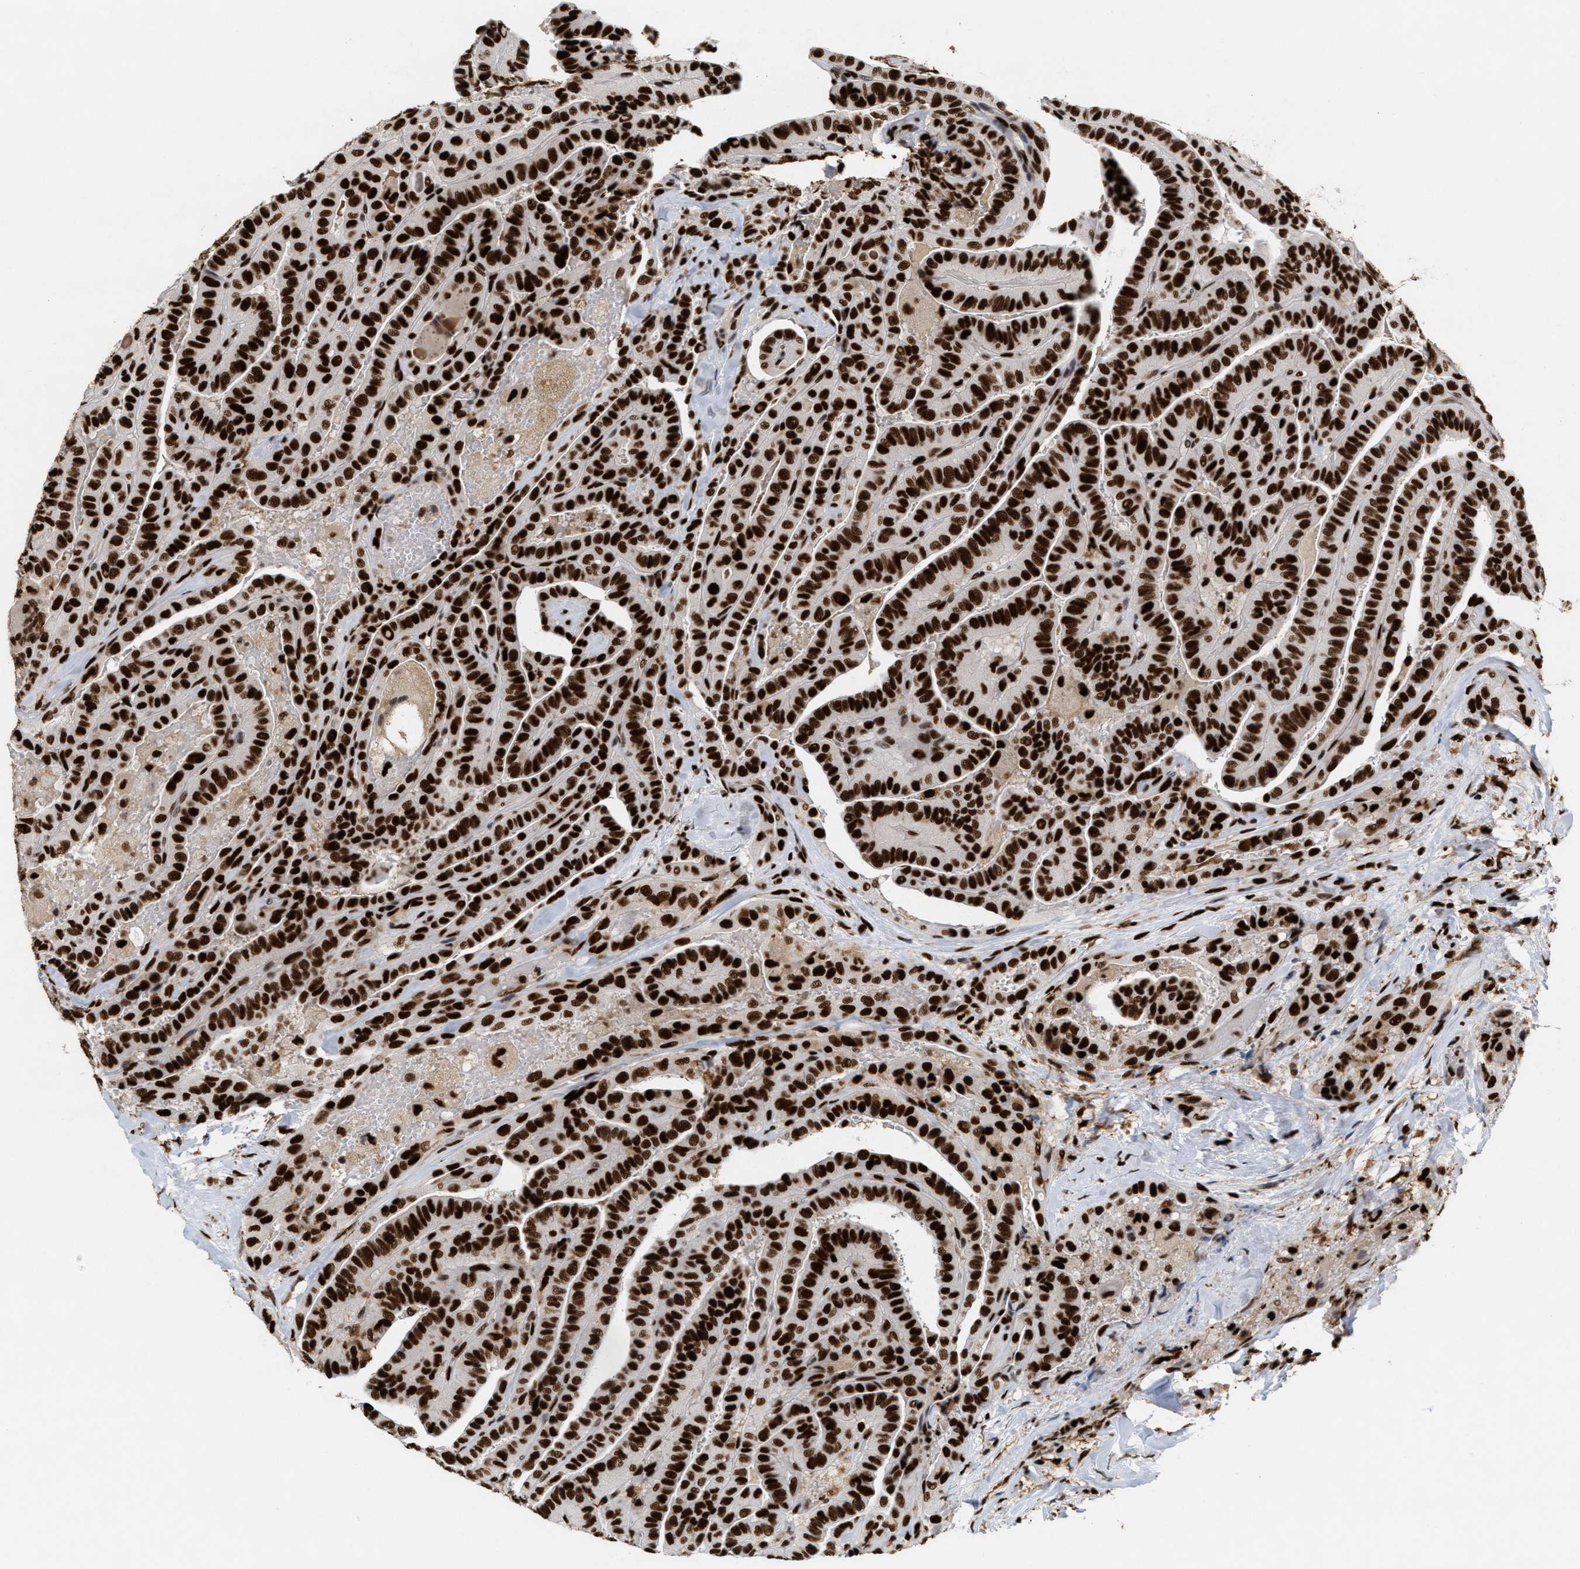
{"staining": {"intensity": "strong", "quantity": ">75%", "location": "nuclear"}, "tissue": "thyroid cancer", "cell_type": "Tumor cells", "image_type": "cancer", "snomed": [{"axis": "morphology", "description": "Papillary adenocarcinoma, NOS"}, {"axis": "topography", "description": "Thyroid gland"}], "caption": "High-magnification brightfield microscopy of thyroid cancer stained with DAB (3,3'-diaminobenzidine) (brown) and counterstained with hematoxylin (blue). tumor cells exhibit strong nuclear staining is identified in about>75% of cells.", "gene": "RNASEK-C17orf49", "patient": {"sex": "male", "age": 77}}